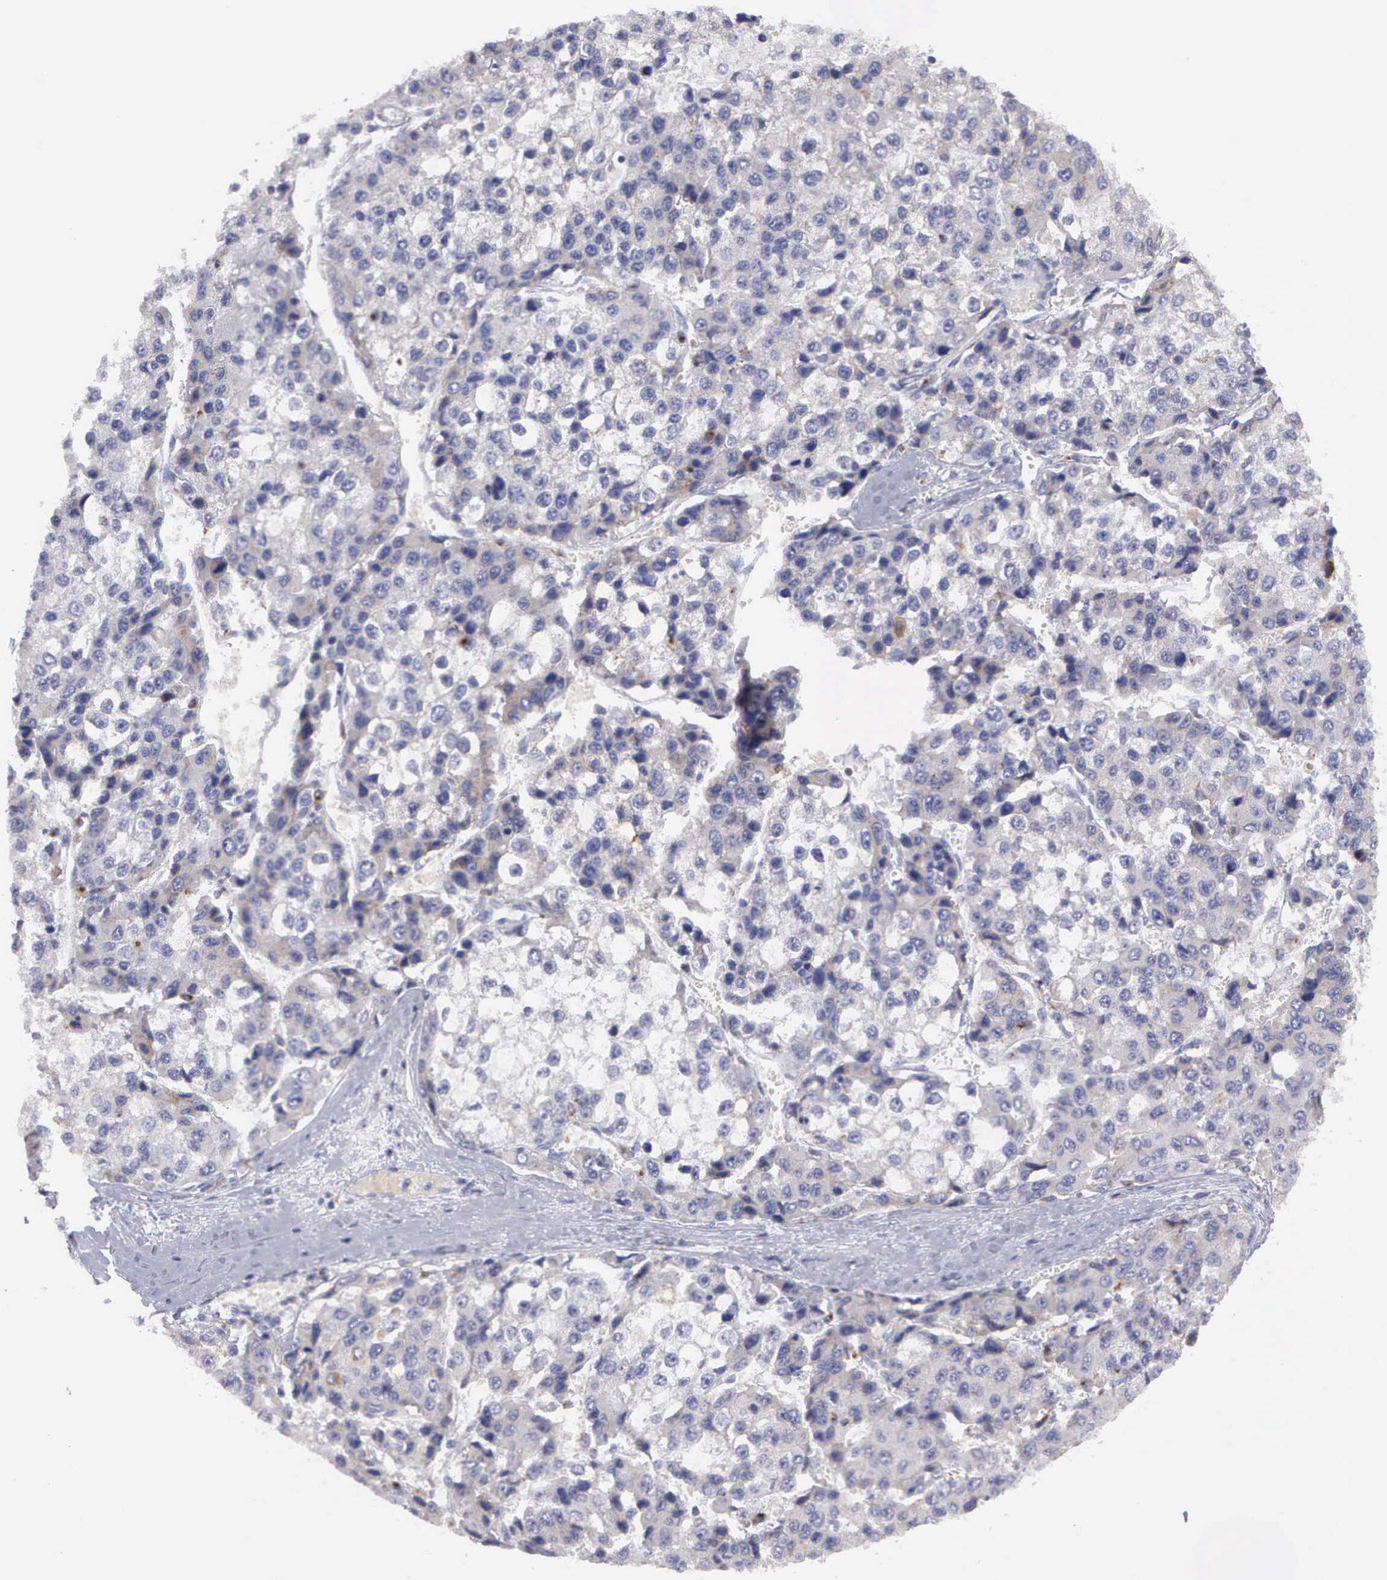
{"staining": {"intensity": "weak", "quantity": "25%-75%", "location": "cytoplasmic/membranous"}, "tissue": "liver cancer", "cell_type": "Tumor cells", "image_type": "cancer", "snomed": [{"axis": "morphology", "description": "Carcinoma, Hepatocellular, NOS"}, {"axis": "topography", "description": "Liver"}], "caption": "Immunohistochemical staining of human liver cancer displays weak cytoplasmic/membranous protein staining in about 25%-75% of tumor cells.", "gene": "TYRP1", "patient": {"sex": "female", "age": 66}}